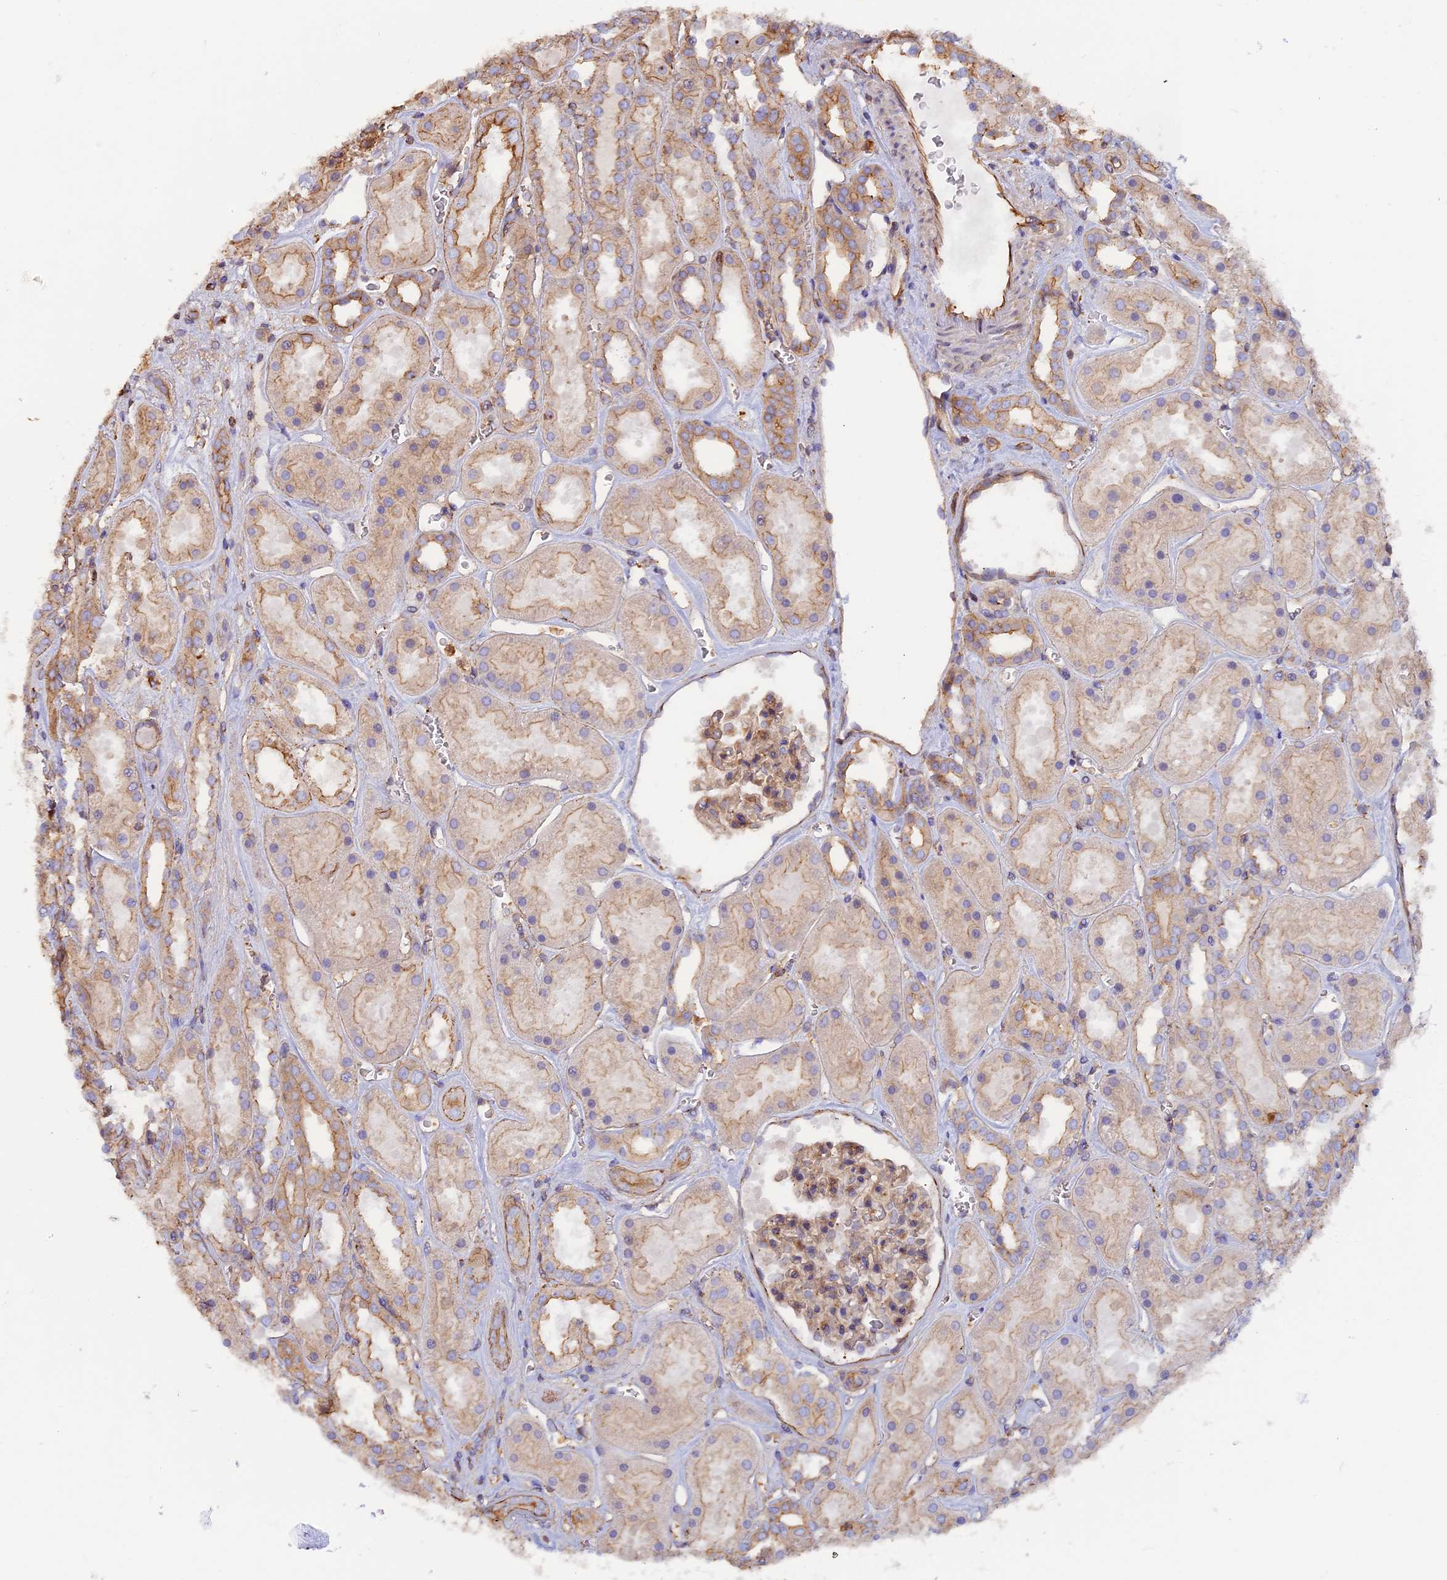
{"staining": {"intensity": "weak", "quantity": "25%-75%", "location": "cytoplasmic/membranous"}, "tissue": "kidney", "cell_type": "Cells in glomeruli", "image_type": "normal", "snomed": [{"axis": "morphology", "description": "Normal tissue, NOS"}, {"axis": "topography", "description": "Kidney"}], "caption": "Immunohistochemical staining of benign human kidney reveals weak cytoplasmic/membranous protein expression in approximately 25%-75% of cells in glomeruli.", "gene": "VPS18", "patient": {"sex": "female", "age": 41}}